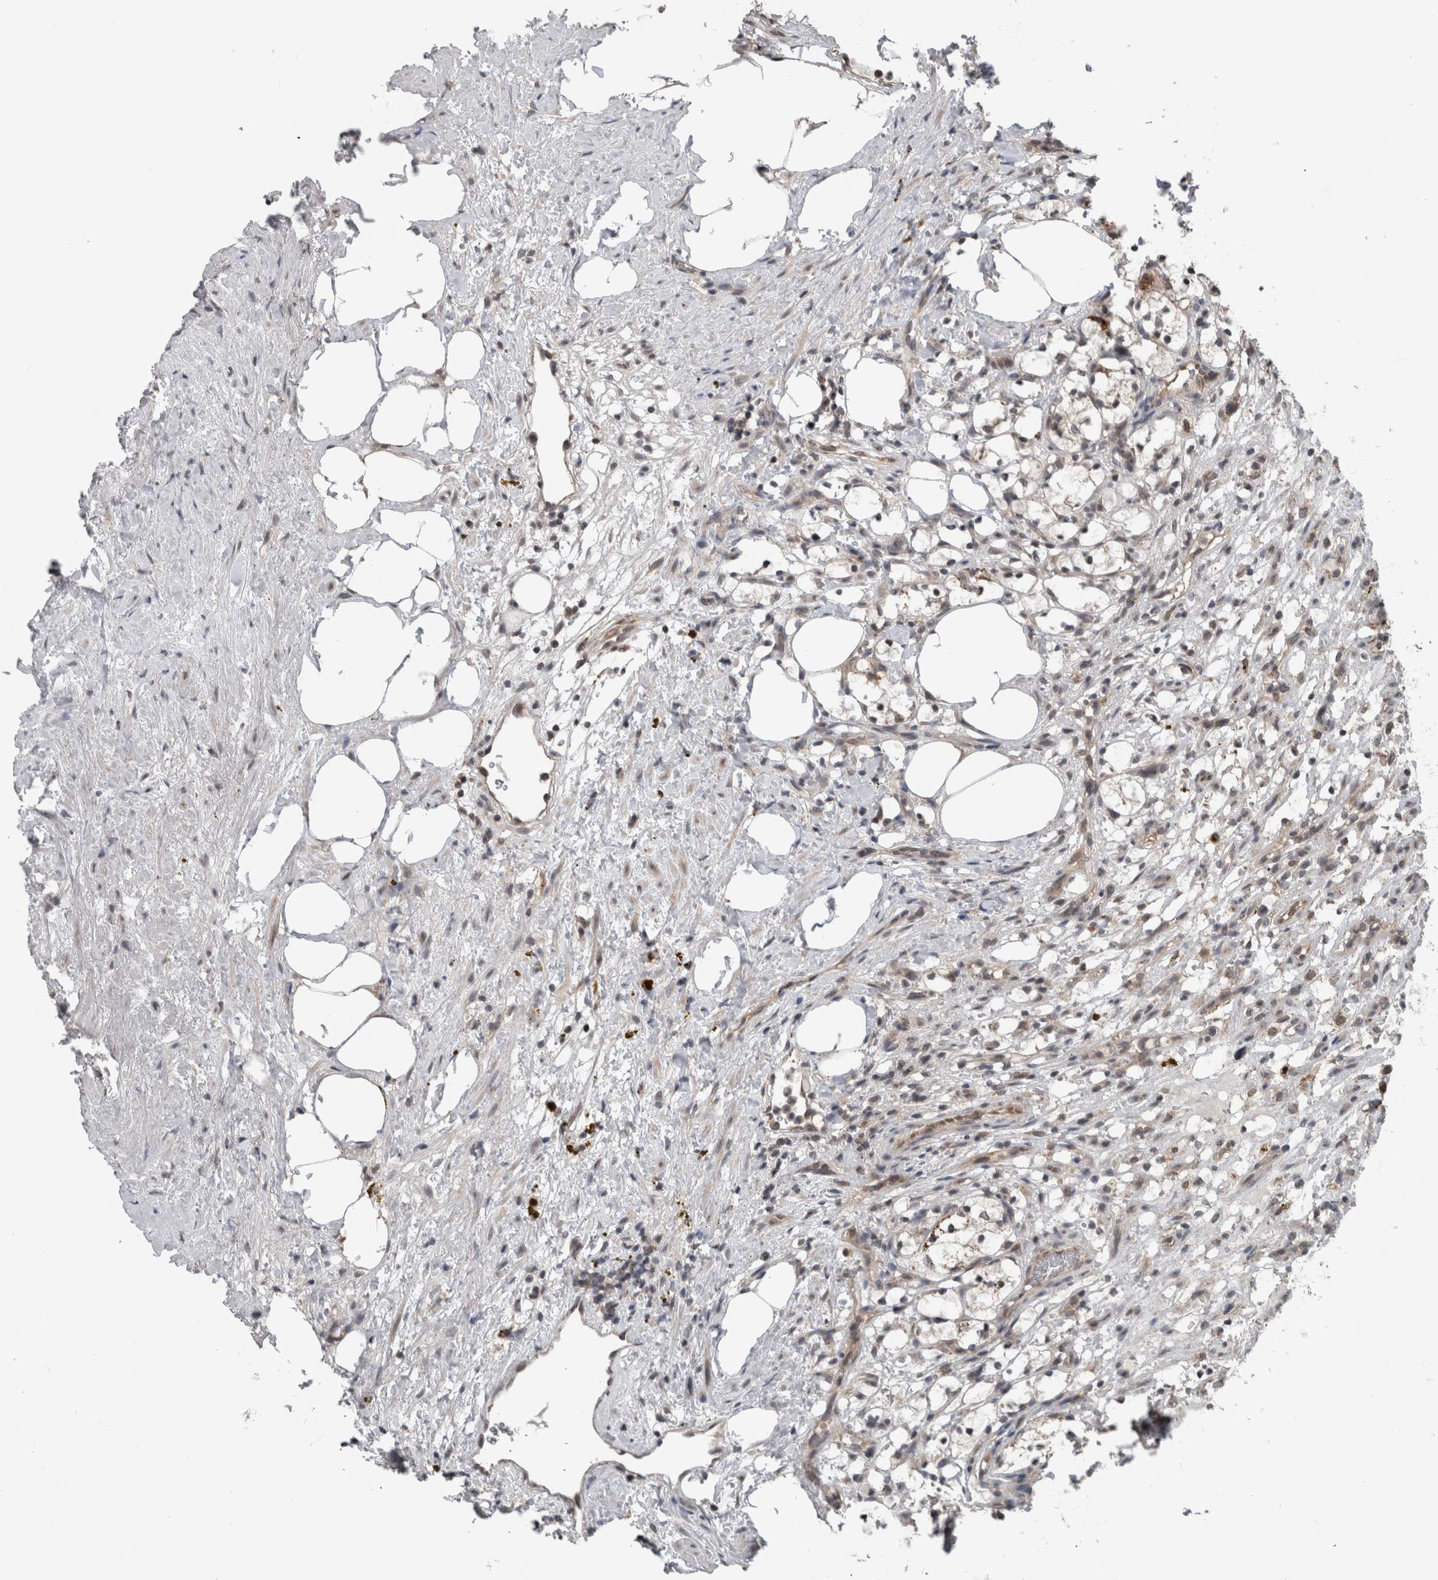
{"staining": {"intensity": "negative", "quantity": "none", "location": "none"}, "tissue": "renal cancer", "cell_type": "Tumor cells", "image_type": "cancer", "snomed": [{"axis": "morphology", "description": "Adenocarcinoma, NOS"}, {"axis": "topography", "description": "Kidney"}], "caption": "Image shows no protein positivity in tumor cells of renal adenocarcinoma tissue. The staining is performed using DAB brown chromogen with nuclei counter-stained in using hematoxylin.", "gene": "ENY2", "patient": {"sex": "female", "age": 69}}